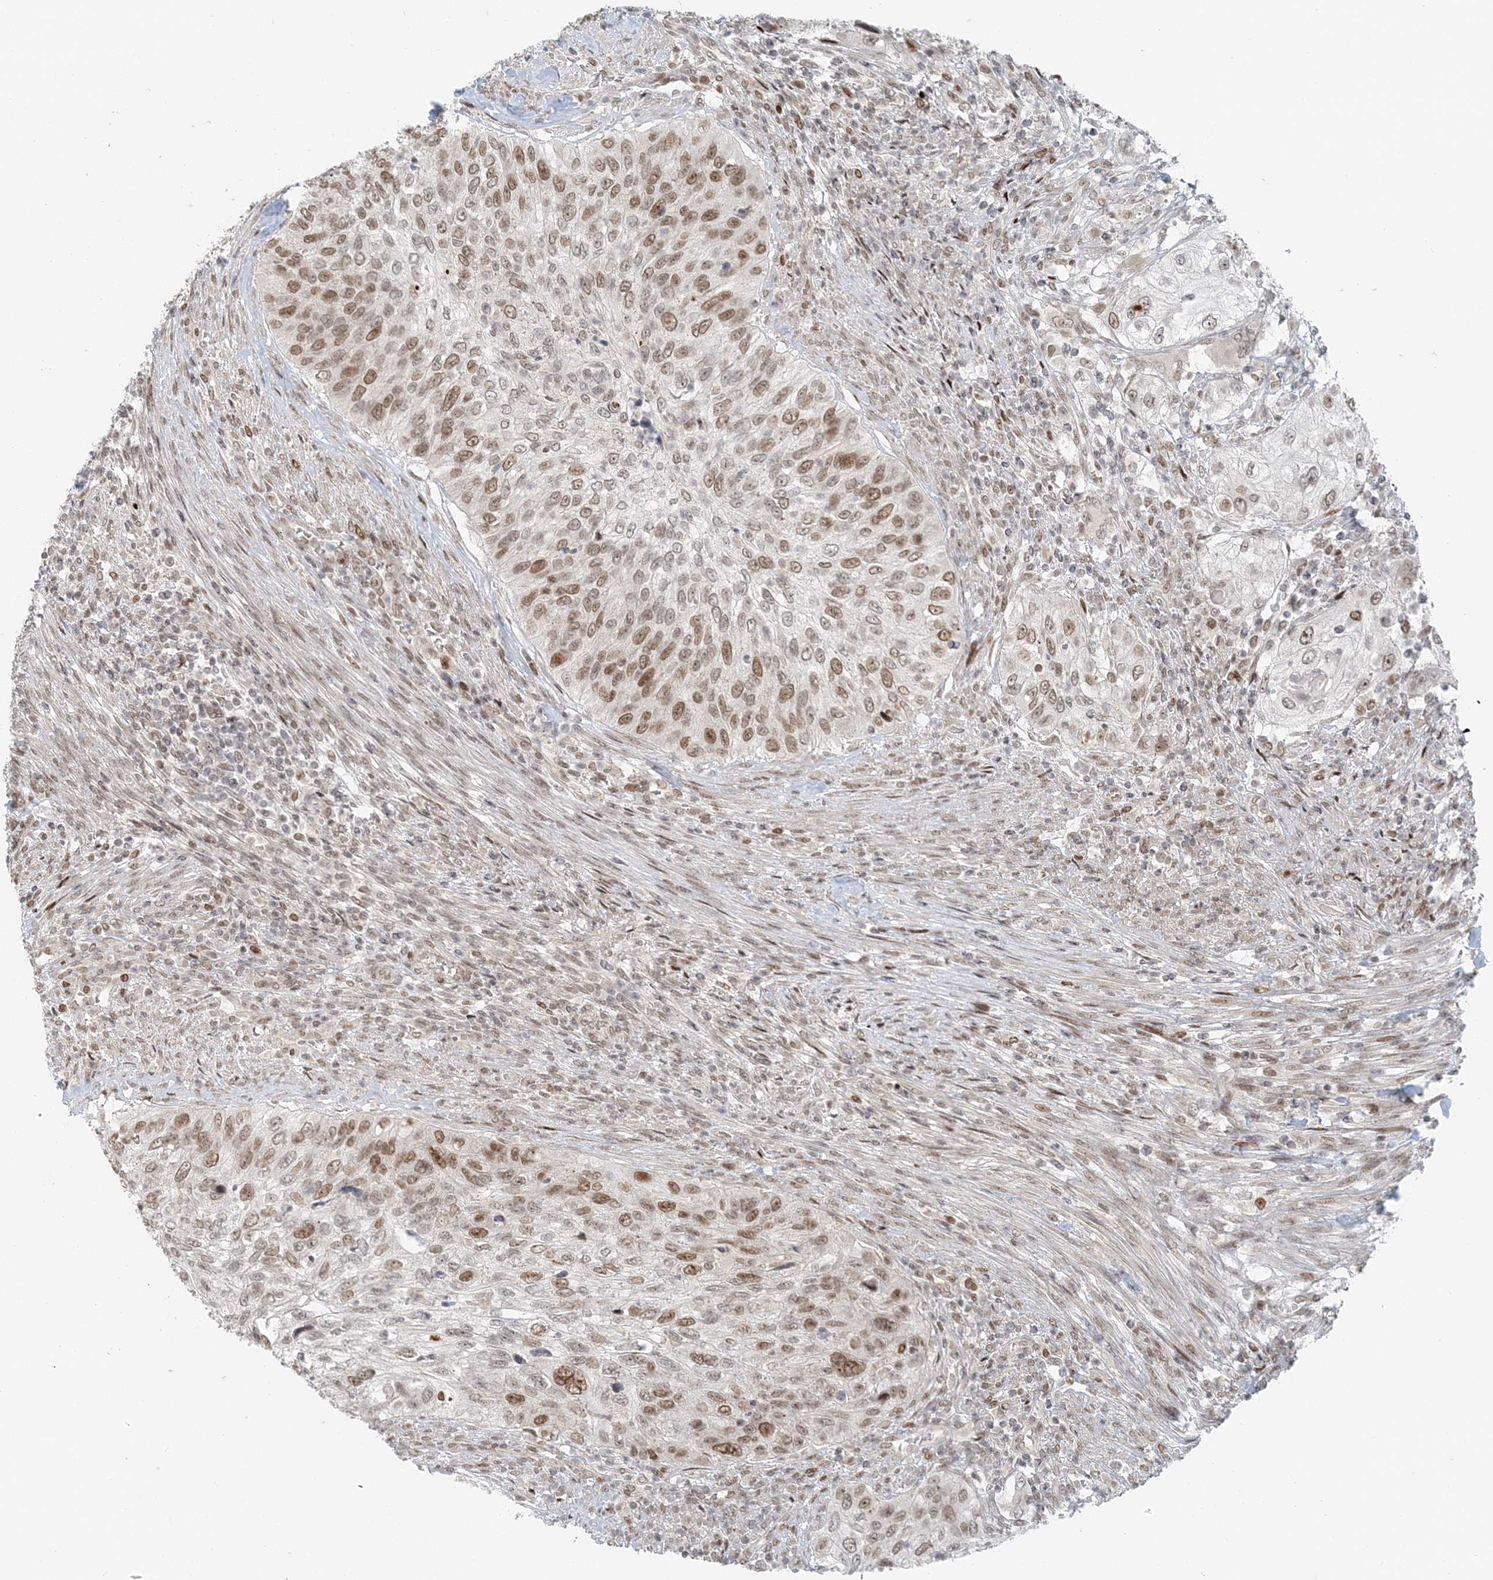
{"staining": {"intensity": "moderate", "quantity": ">75%", "location": "nuclear"}, "tissue": "urothelial cancer", "cell_type": "Tumor cells", "image_type": "cancer", "snomed": [{"axis": "morphology", "description": "Urothelial carcinoma, High grade"}, {"axis": "topography", "description": "Urinary bladder"}], "caption": "Immunohistochemical staining of urothelial cancer demonstrates medium levels of moderate nuclear expression in approximately >75% of tumor cells. The protein is shown in brown color, while the nuclei are stained blue.", "gene": "BAZ1B", "patient": {"sex": "female", "age": 60}}